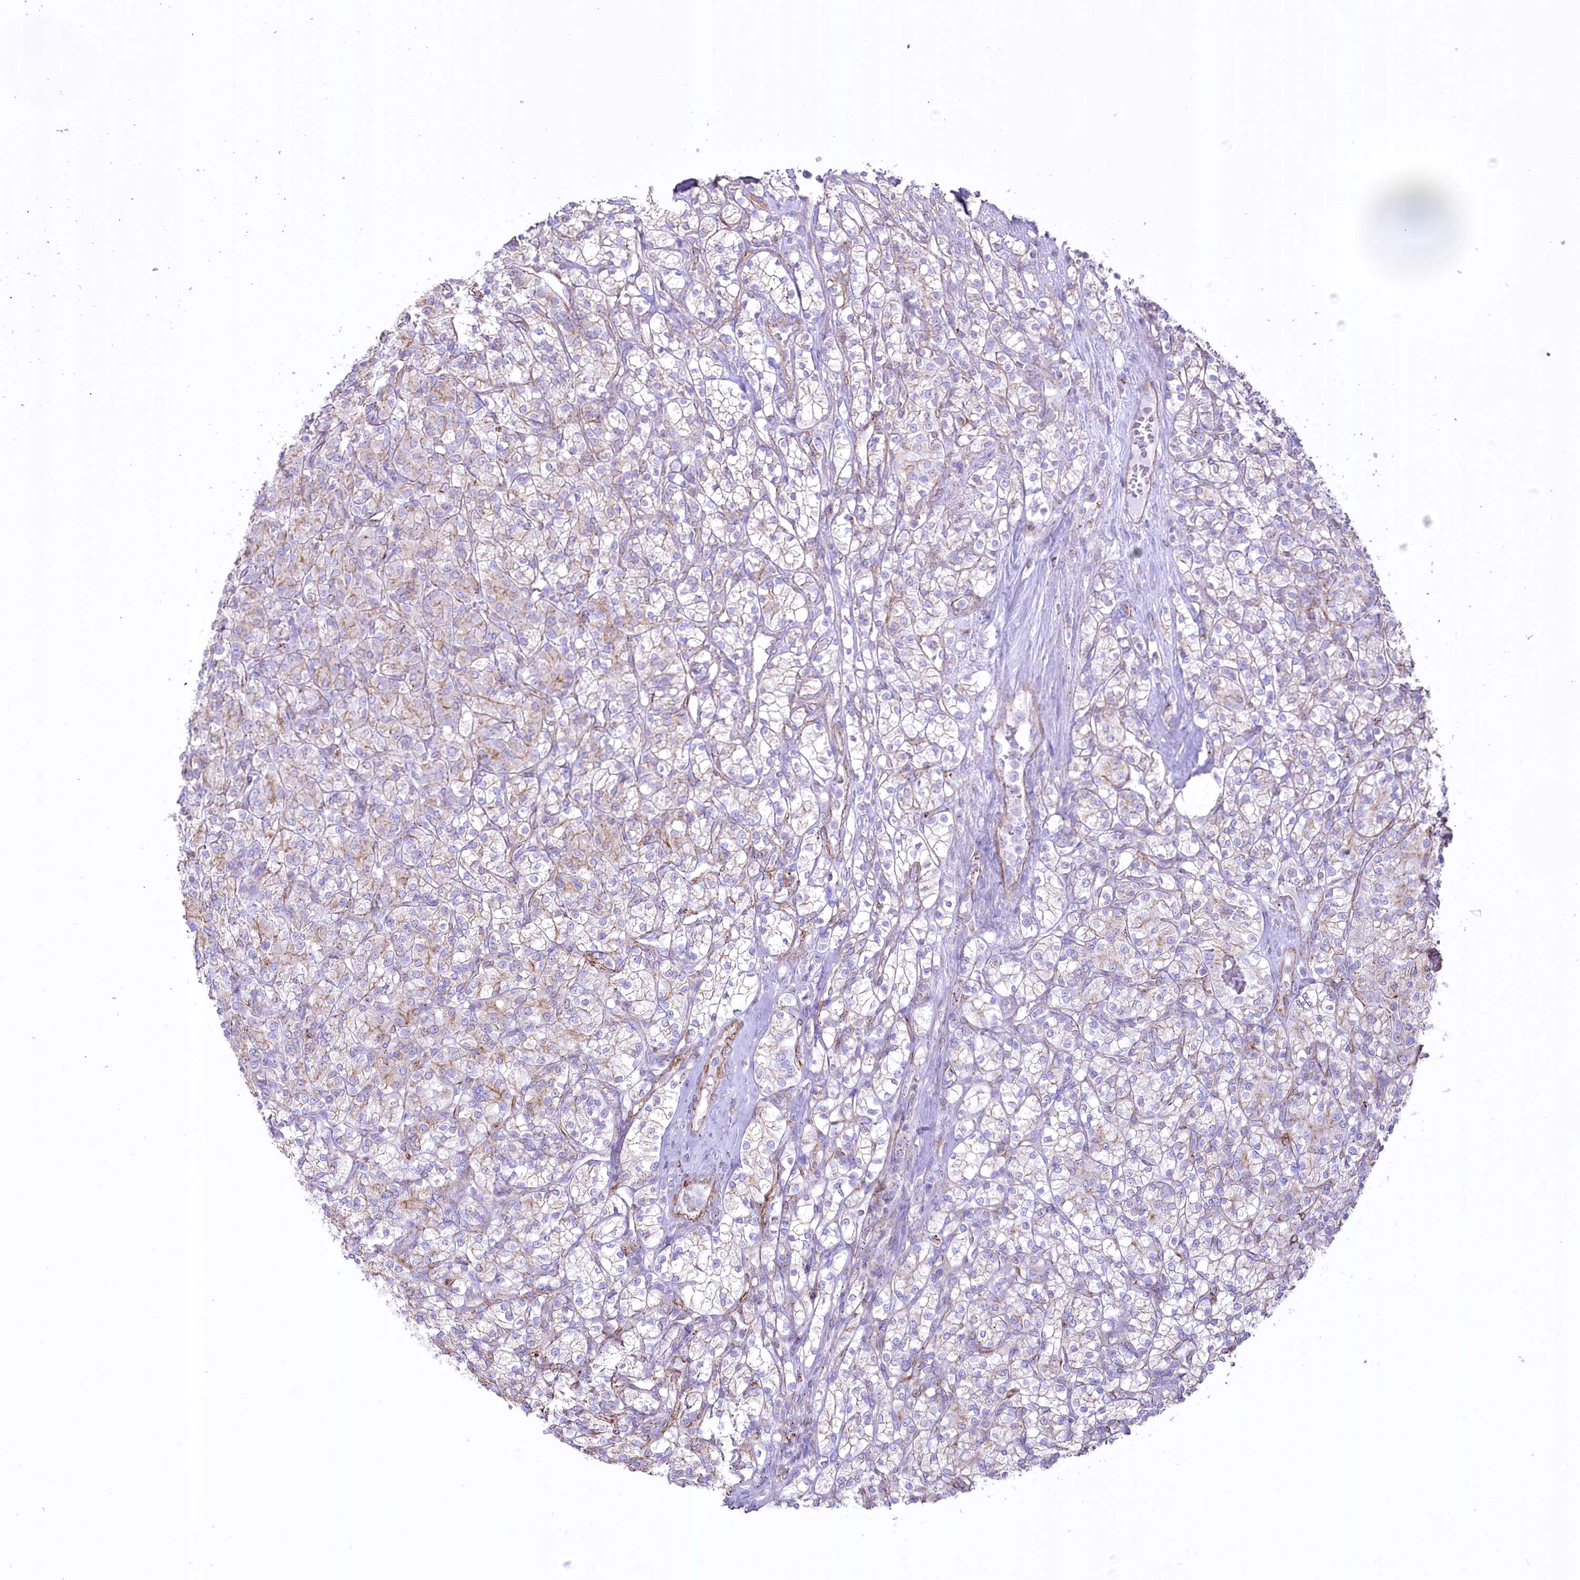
{"staining": {"intensity": "weak", "quantity": "<25%", "location": "cytoplasmic/membranous"}, "tissue": "renal cancer", "cell_type": "Tumor cells", "image_type": "cancer", "snomed": [{"axis": "morphology", "description": "Adenocarcinoma, NOS"}, {"axis": "topography", "description": "Kidney"}], "caption": "The image exhibits no staining of tumor cells in renal adenocarcinoma.", "gene": "FAM216A", "patient": {"sex": "male", "age": 77}}